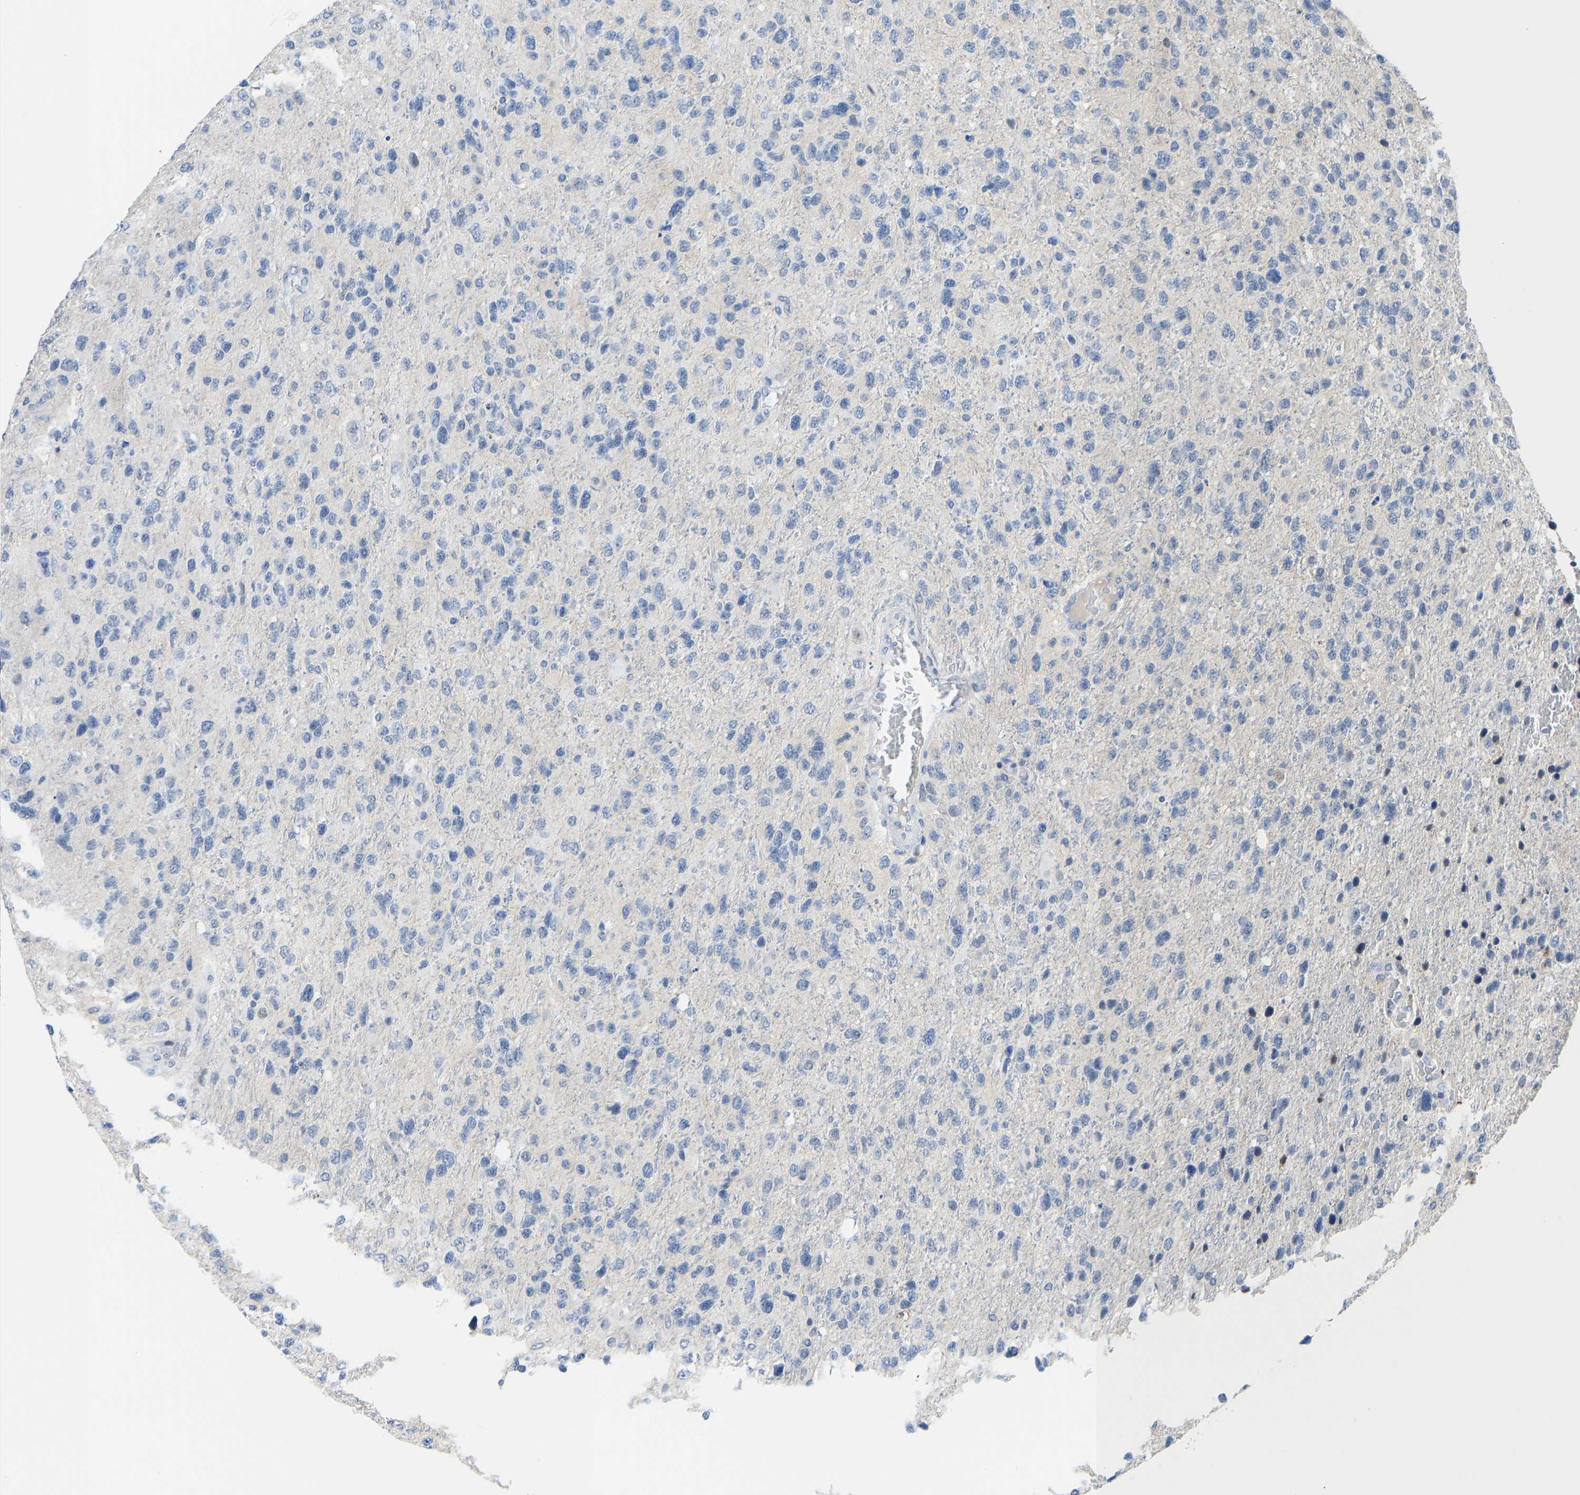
{"staining": {"intensity": "negative", "quantity": "none", "location": "none"}, "tissue": "glioma", "cell_type": "Tumor cells", "image_type": "cancer", "snomed": [{"axis": "morphology", "description": "Glioma, malignant, High grade"}, {"axis": "topography", "description": "Brain"}], "caption": "Immunohistochemistry micrograph of neoplastic tissue: malignant glioma (high-grade) stained with DAB exhibits no significant protein staining in tumor cells.", "gene": "TXNDC2", "patient": {"sex": "female", "age": 58}}